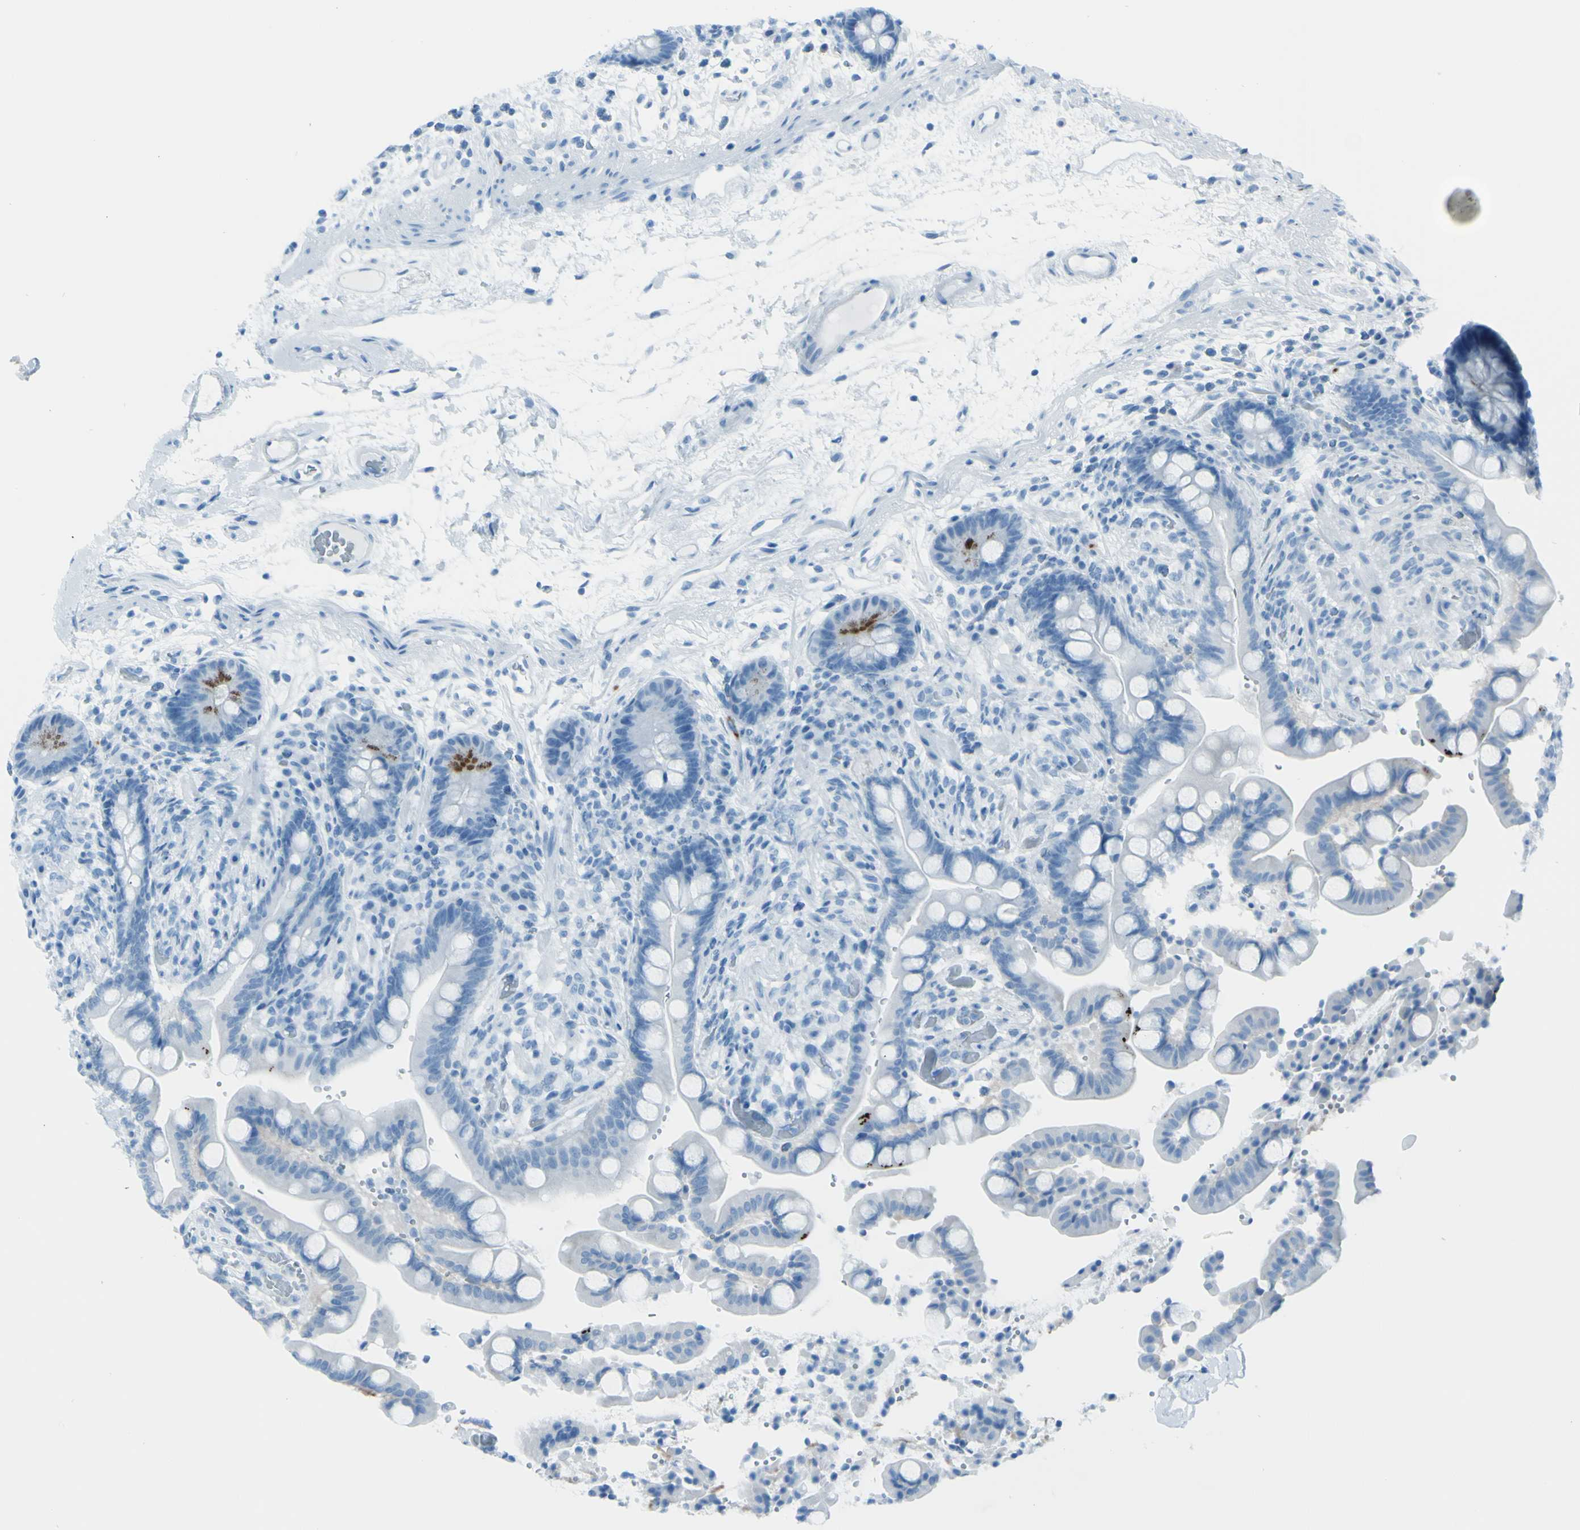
{"staining": {"intensity": "negative", "quantity": "none", "location": "none"}, "tissue": "colon", "cell_type": "Endothelial cells", "image_type": "normal", "snomed": [{"axis": "morphology", "description": "Normal tissue, NOS"}, {"axis": "topography", "description": "Colon"}], "caption": "A micrograph of human colon is negative for staining in endothelial cells.", "gene": "AFP", "patient": {"sex": "male", "age": 73}}